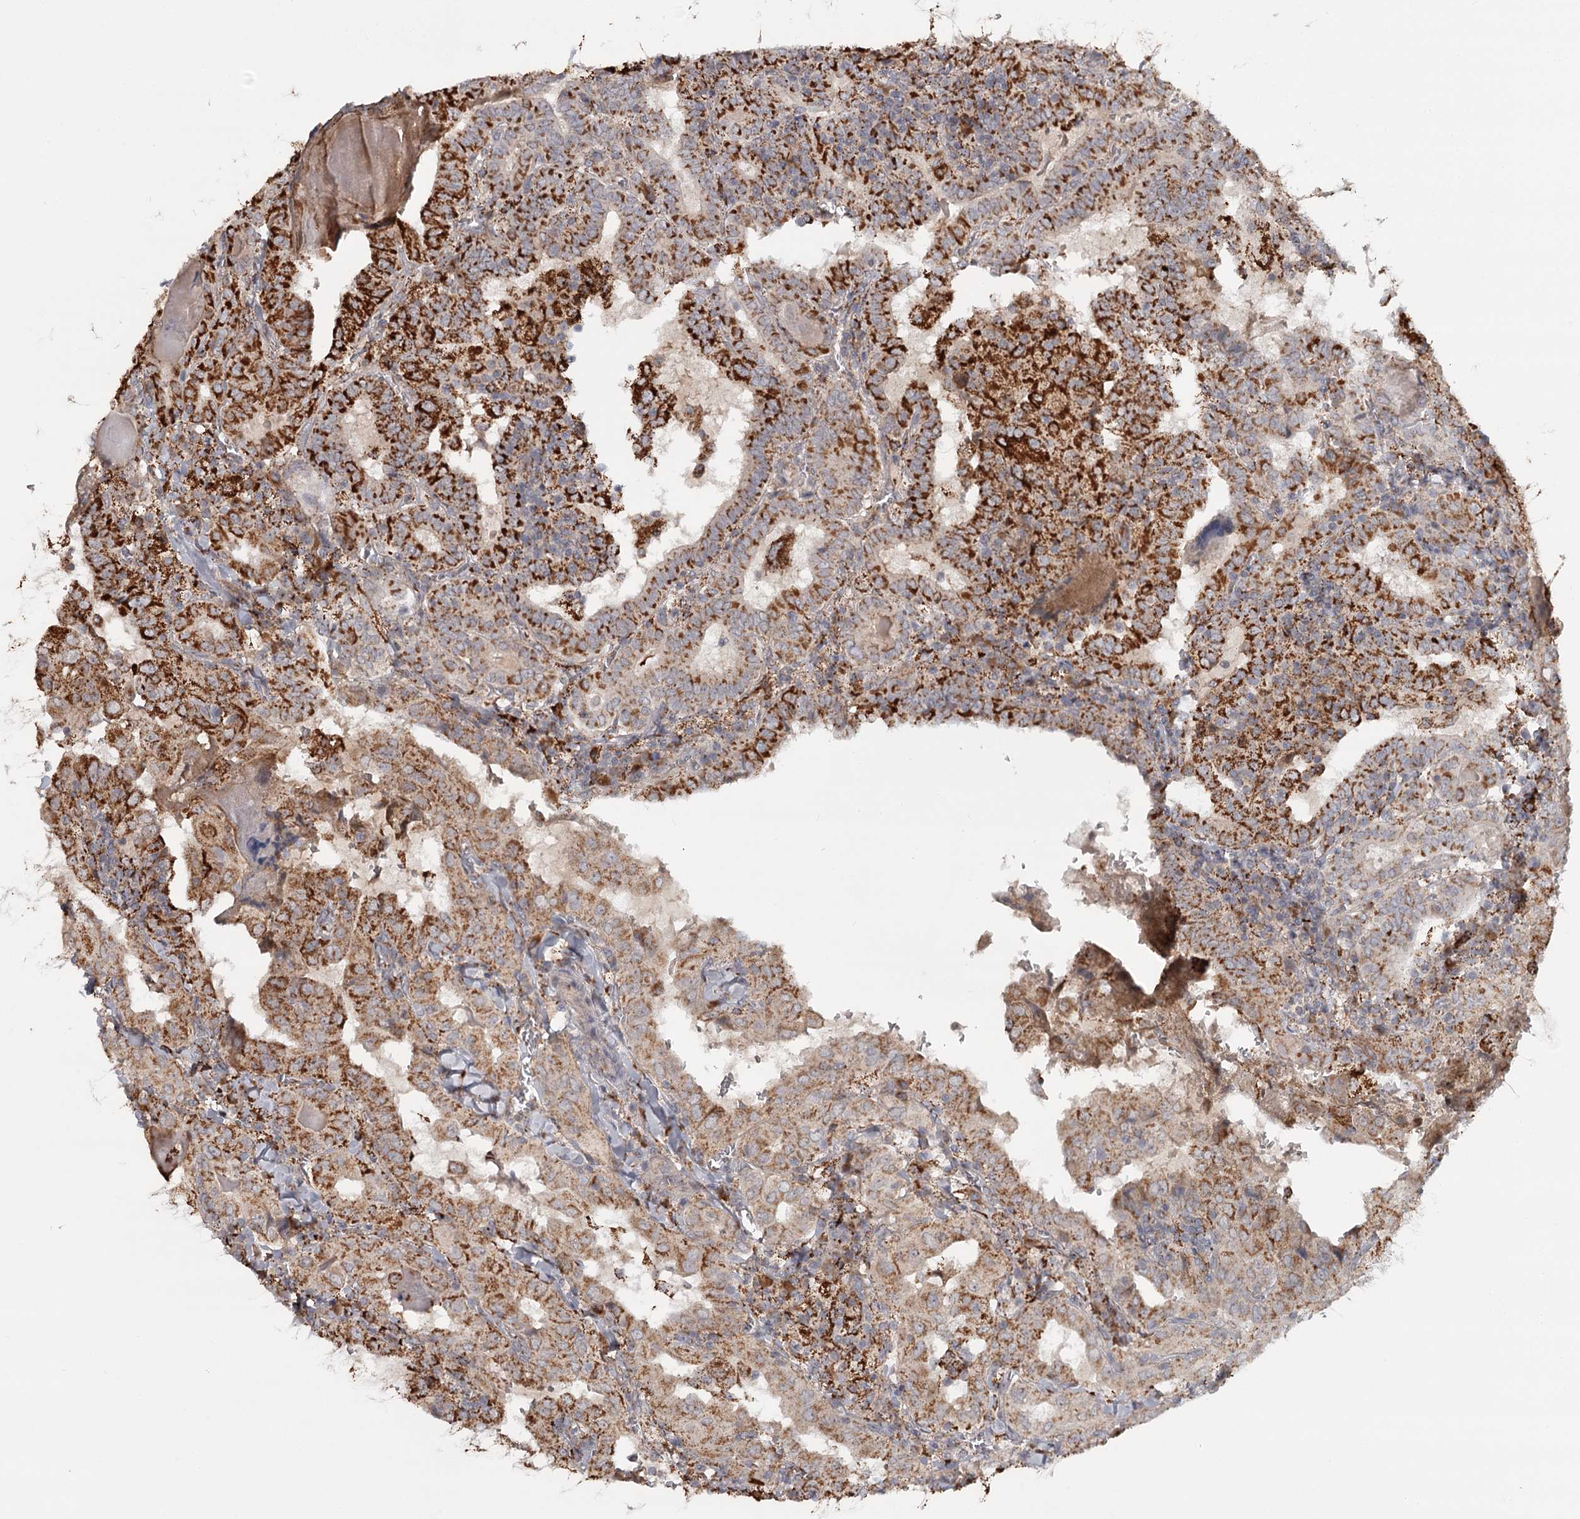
{"staining": {"intensity": "strong", "quantity": "25%-75%", "location": "cytoplasmic/membranous"}, "tissue": "thyroid cancer", "cell_type": "Tumor cells", "image_type": "cancer", "snomed": [{"axis": "morphology", "description": "Papillary adenocarcinoma, NOS"}, {"axis": "topography", "description": "Thyroid gland"}], "caption": "High-power microscopy captured an IHC image of thyroid cancer, revealing strong cytoplasmic/membranous expression in approximately 25%-75% of tumor cells. (DAB IHC, brown staining for protein, blue staining for nuclei).", "gene": "CDC123", "patient": {"sex": "female", "age": 72}}